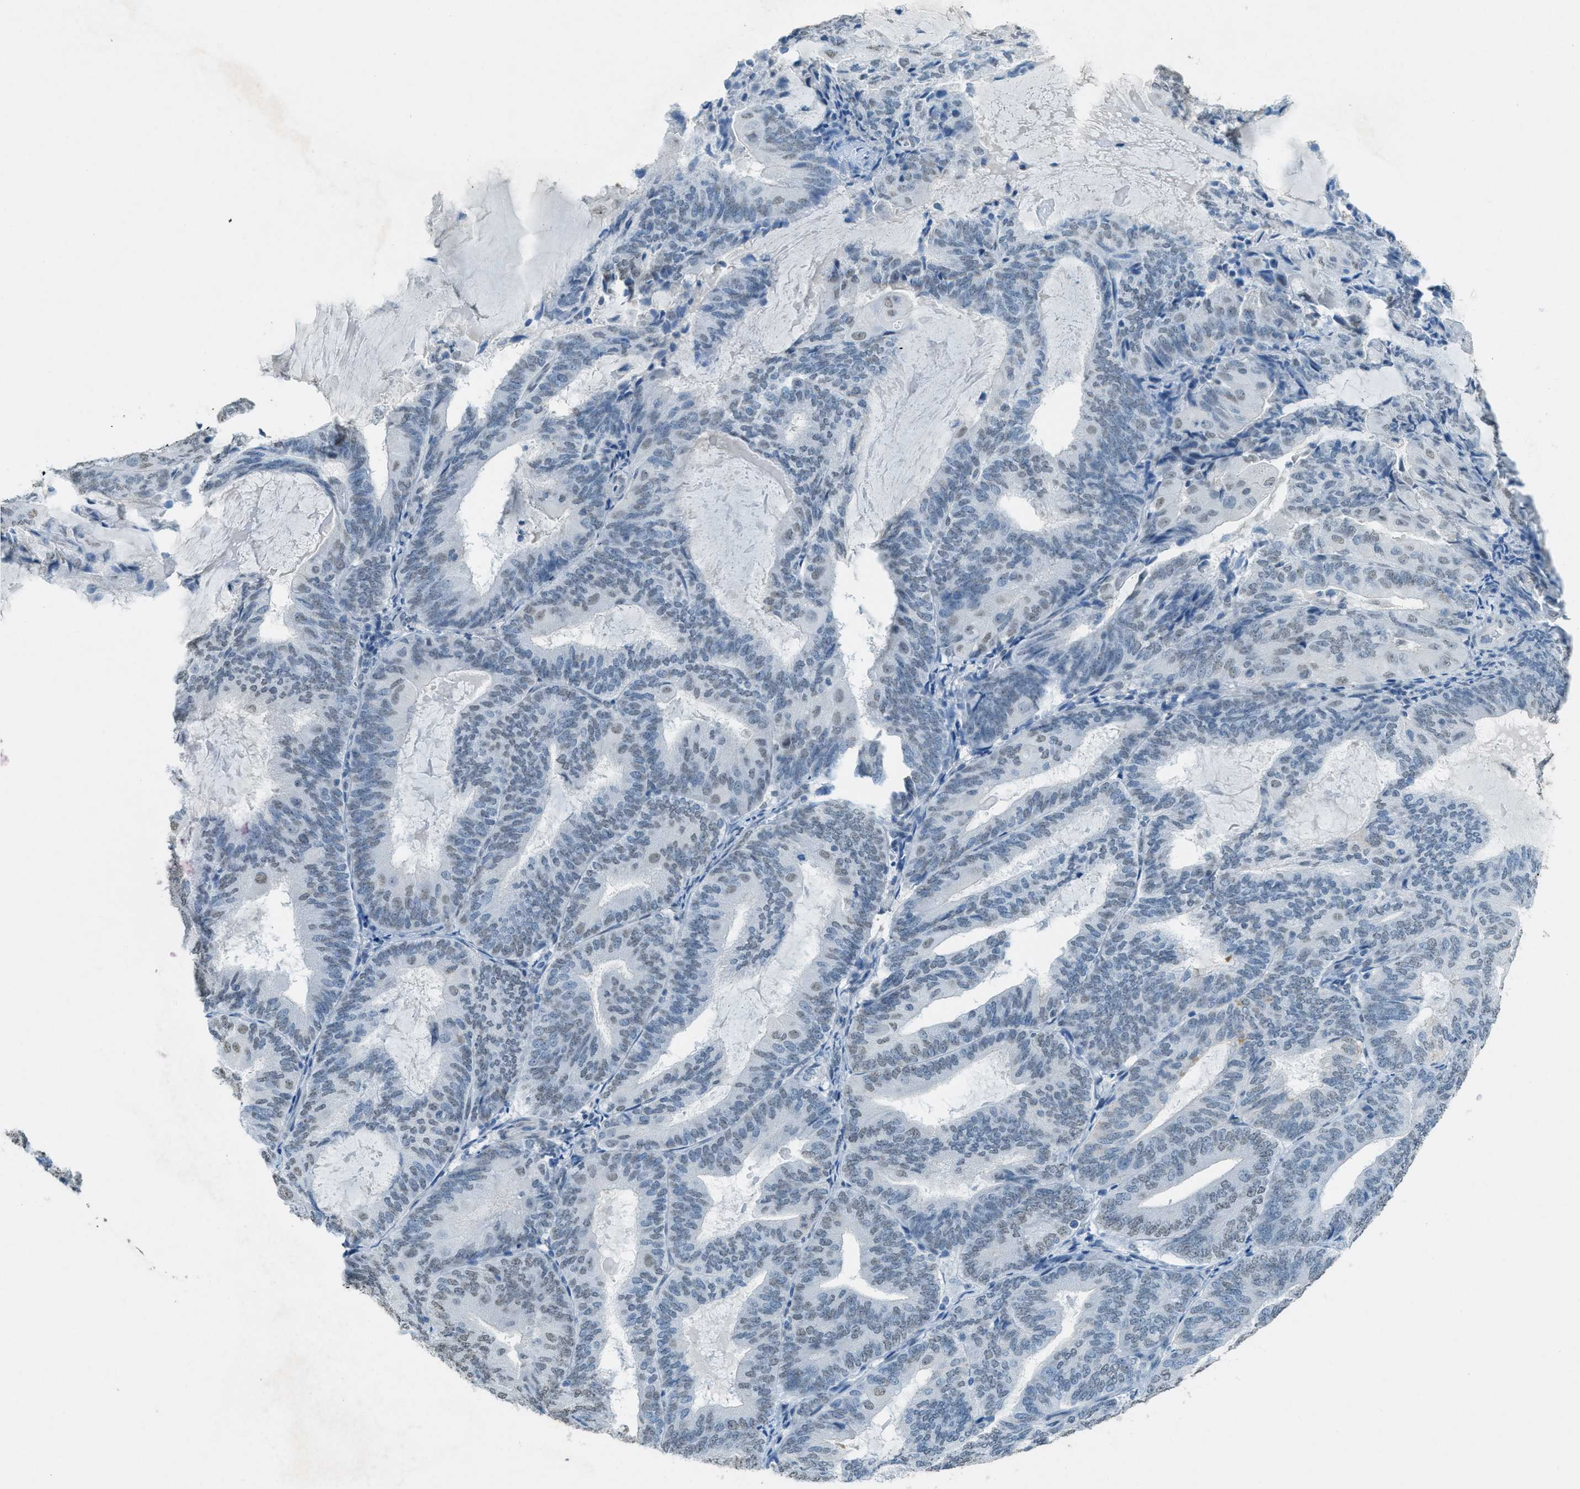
{"staining": {"intensity": "weak", "quantity": "25%-75%", "location": "nuclear"}, "tissue": "endometrial cancer", "cell_type": "Tumor cells", "image_type": "cancer", "snomed": [{"axis": "morphology", "description": "Adenocarcinoma, NOS"}, {"axis": "topography", "description": "Endometrium"}], "caption": "DAB immunohistochemical staining of human adenocarcinoma (endometrial) shows weak nuclear protein expression in approximately 25%-75% of tumor cells.", "gene": "TTC13", "patient": {"sex": "female", "age": 81}}